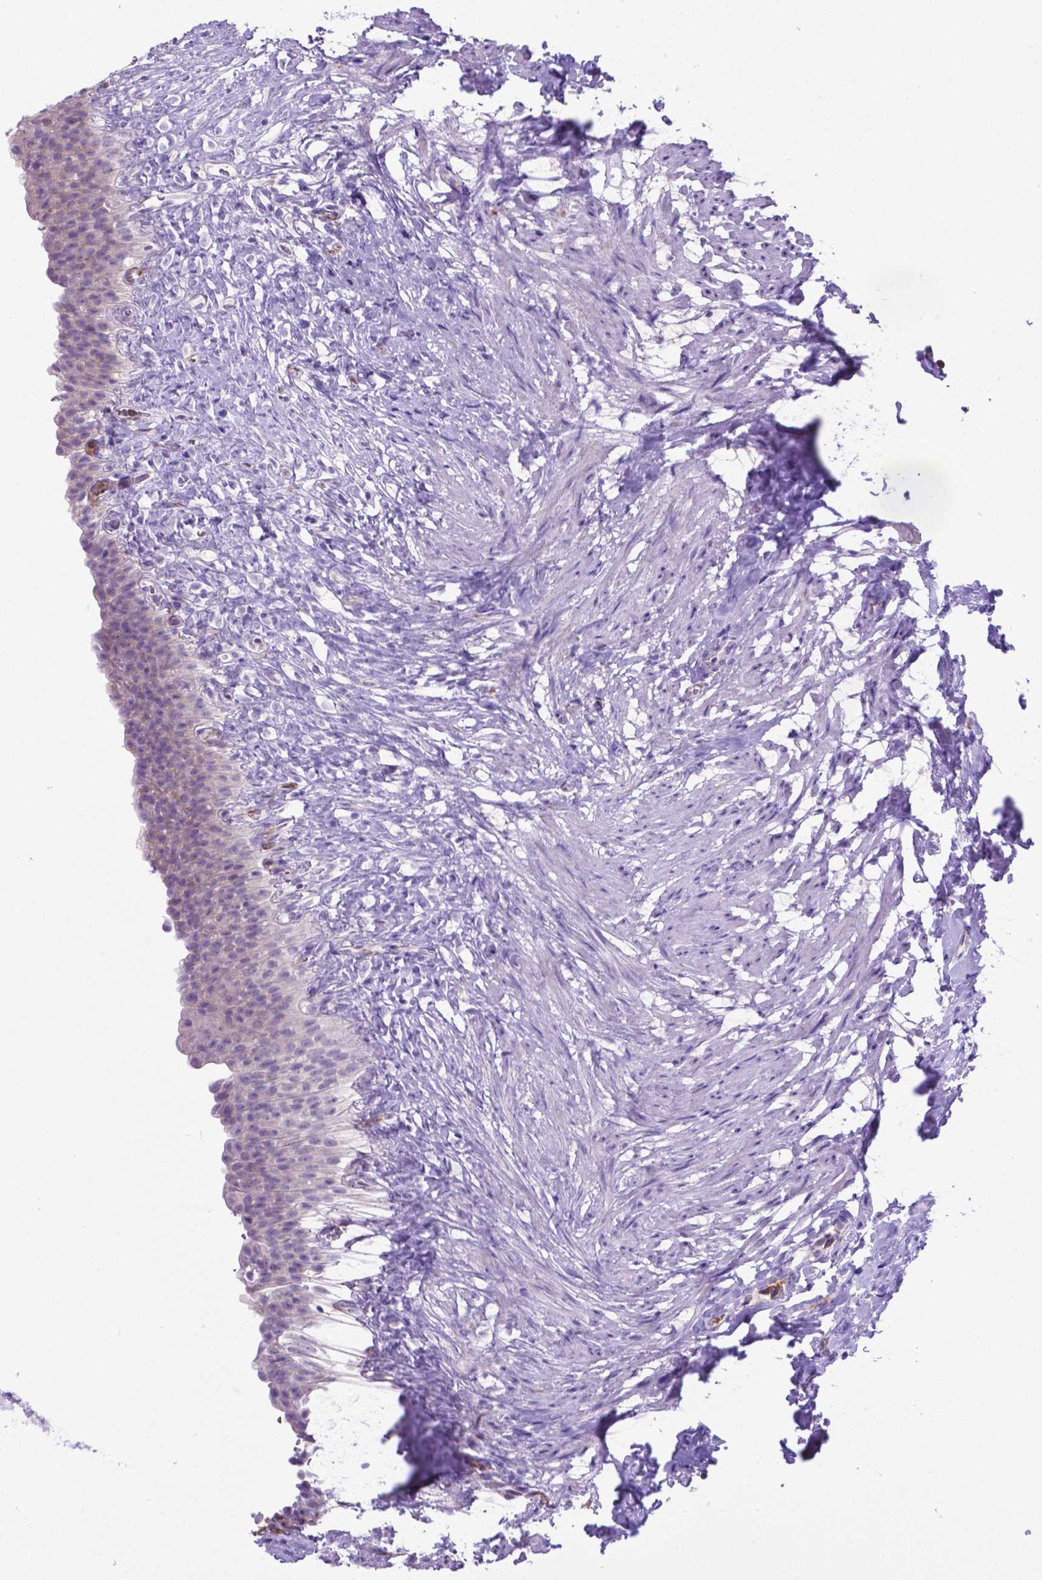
{"staining": {"intensity": "negative", "quantity": "none", "location": "none"}, "tissue": "urinary bladder", "cell_type": "Urothelial cells", "image_type": "normal", "snomed": [{"axis": "morphology", "description": "Normal tissue, NOS"}, {"axis": "topography", "description": "Urinary bladder"}, {"axis": "topography", "description": "Prostate"}], "caption": "Immunohistochemistry (IHC) image of unremarkable urinary bladder: human urinary bladder stained with DAB (3,3'-diaminobenzidine) demonstrates no significant protein staining in urothelial cells.", "gene": "LZTR1", "patient": {"sex": "male", "age": 76}}